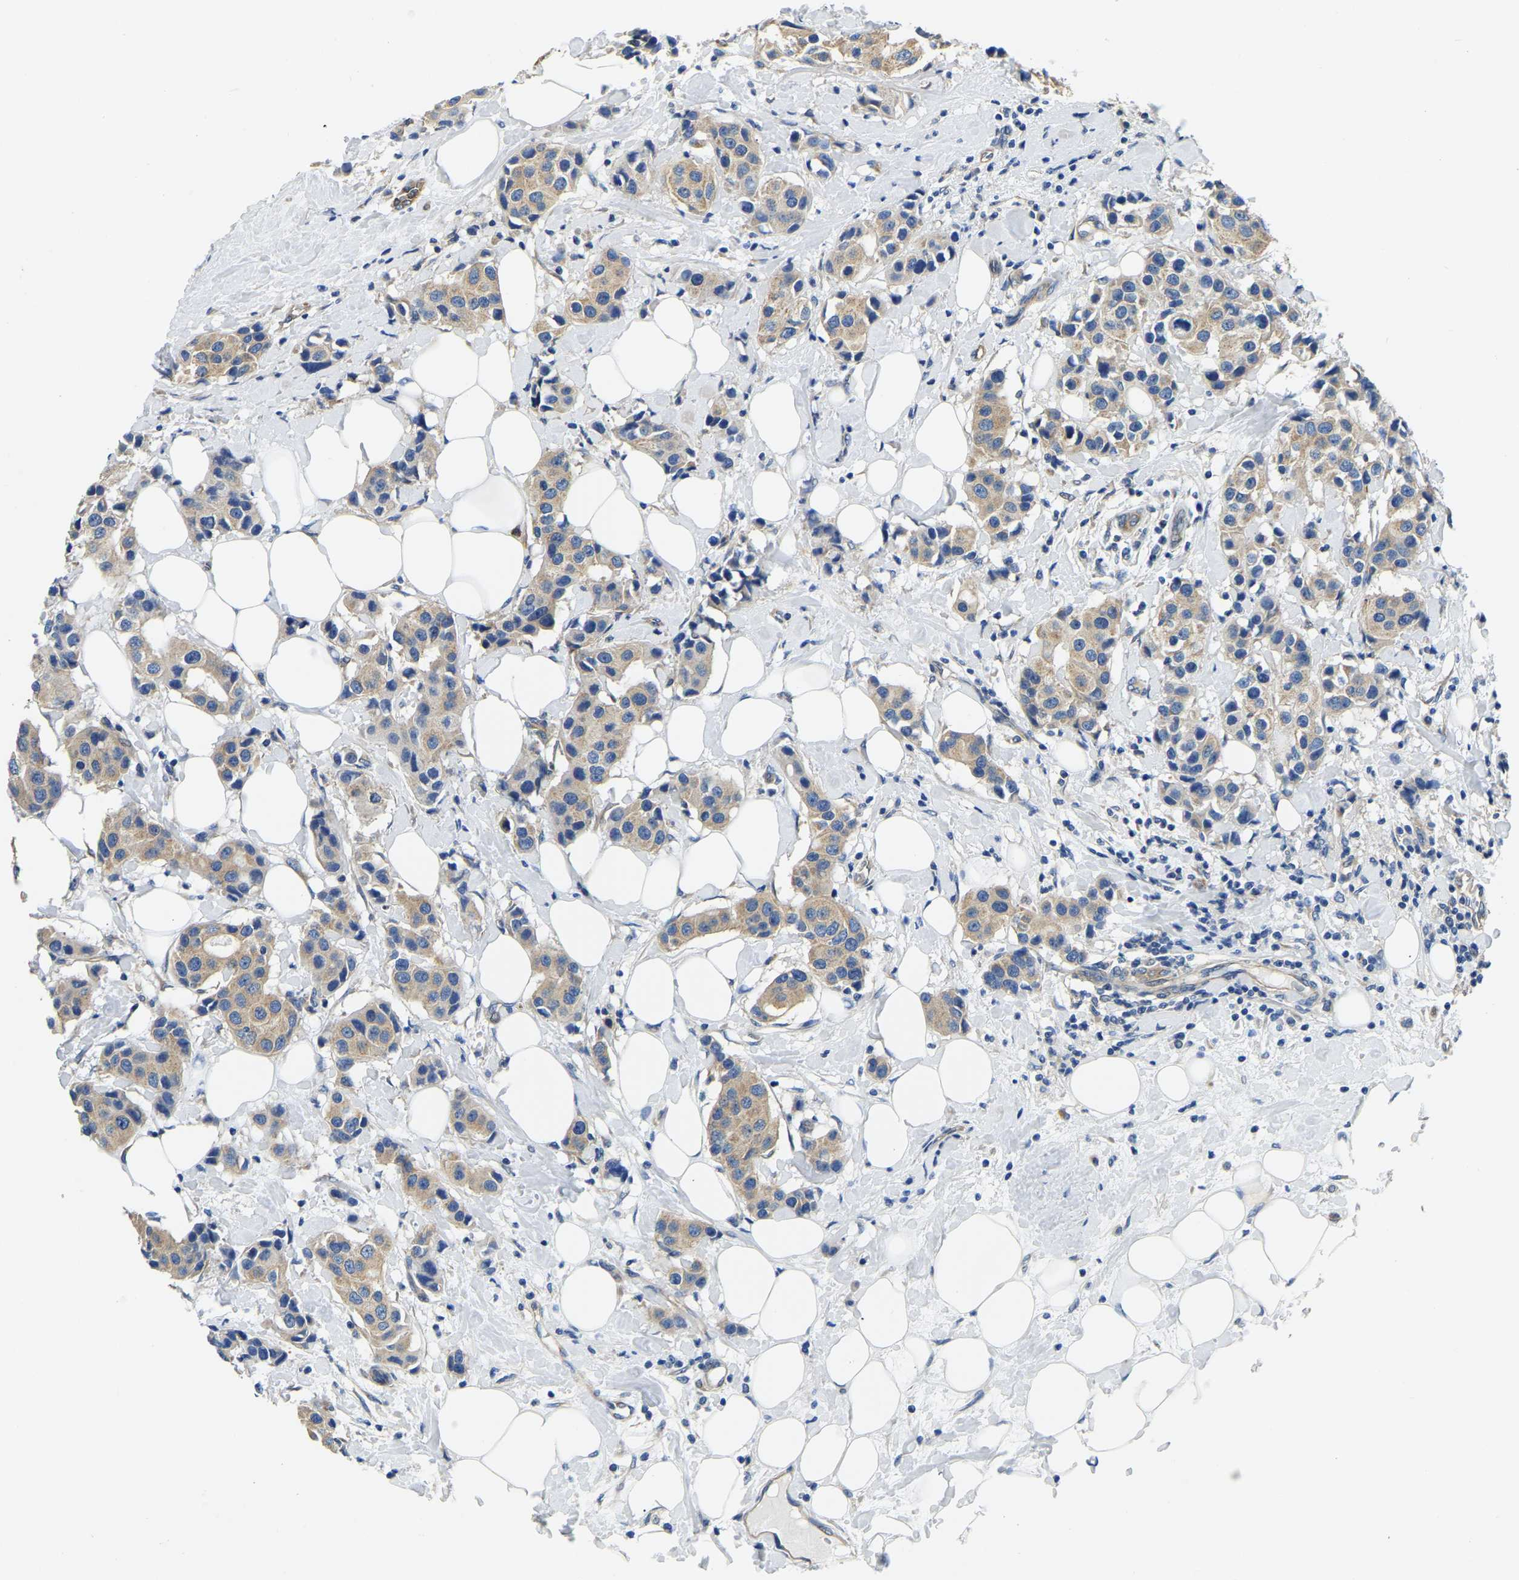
{"staining": {"intensity": "weak", "quantity": ">75%", "location": "cytoplasmic/membranous"}, "tissue": "breast cancer", "cell_type": "Tumor cells", "image_type": "cancer", "snomed": [{"axis": "morphology", "description": "Normal tissue, NOS"}, {"axis": "morphology", "description": "Duct carcinoma"}, {"axis": "topography", "description": "Breast"}], "caption": "A brown stain highlights weak cytoplasmic/membranous expression of a protein in human invasive ductal carcinoma (breast) tumor cells. Ihc stains the protein of interest in brown and the nuclei are stained blue.", "gene": "CSDE1", "patient": {"sex": "female", "age": 39}}